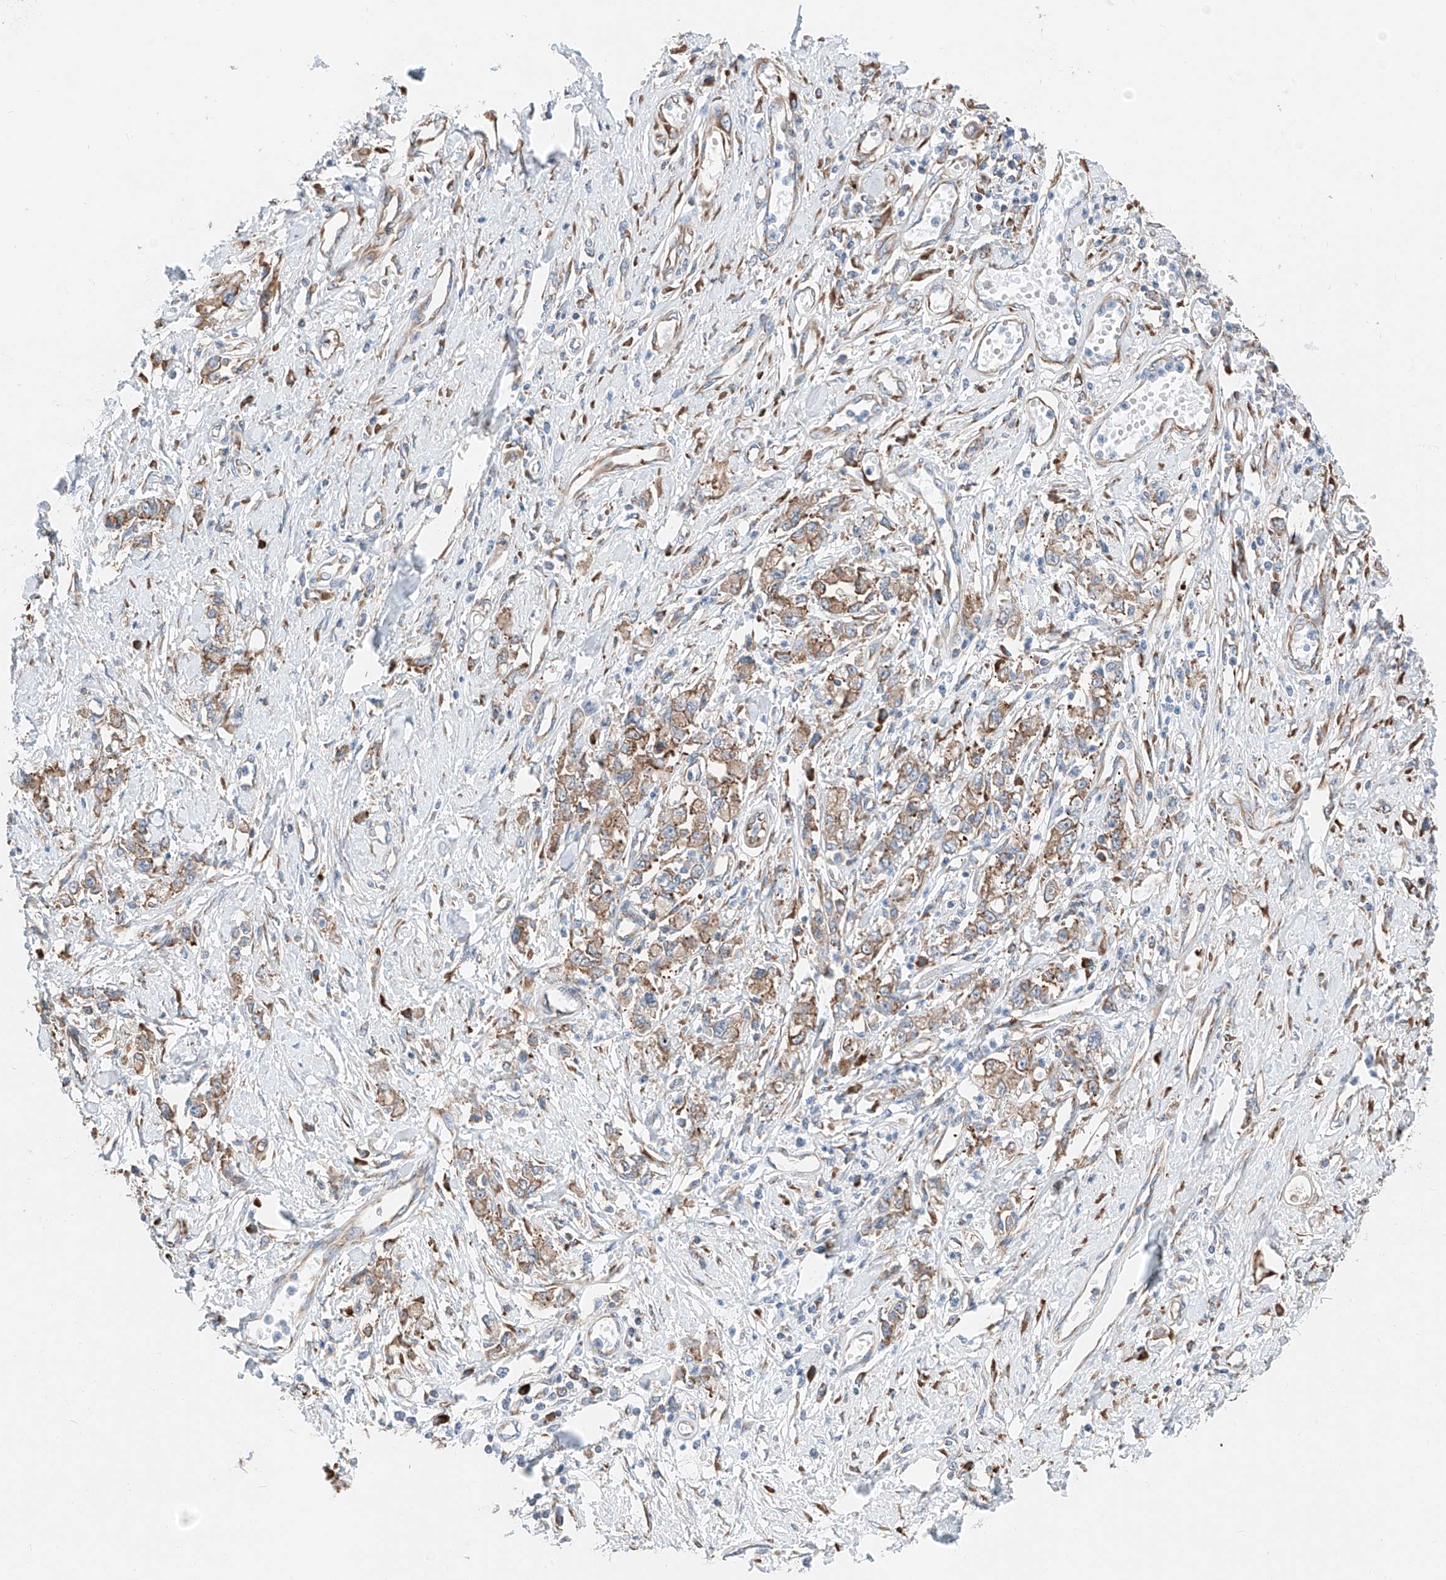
{"staining": {"intensity": "moderate", "quantity": ">75%", "location": "cytoplasmic/membranous"}, "tissue": "stomach cancer", "cell_type": "Tumor cells", "image_type": "cancer", "snomed": [{"axis": "morphology", "description": "Adenocarcinoma, NOS"}, {"axis": "topography", "description": "Stomach"}], "caption": "IHC staining of stomach adenocarcinoma, which exhibits medium levels of moderate cytoplasmic/membranous positivity in about >75% of tumor cells indicating moderate cytoplasmic/membranous protein positivity. The staining was performed using DAB (3,3'-diaminobenzidine) (brown) for protein detection and nuclei were counterstained in hematoxylin (blue).", "gene": "CRELD1", "patient": {"sex": "female", "age": 76}}